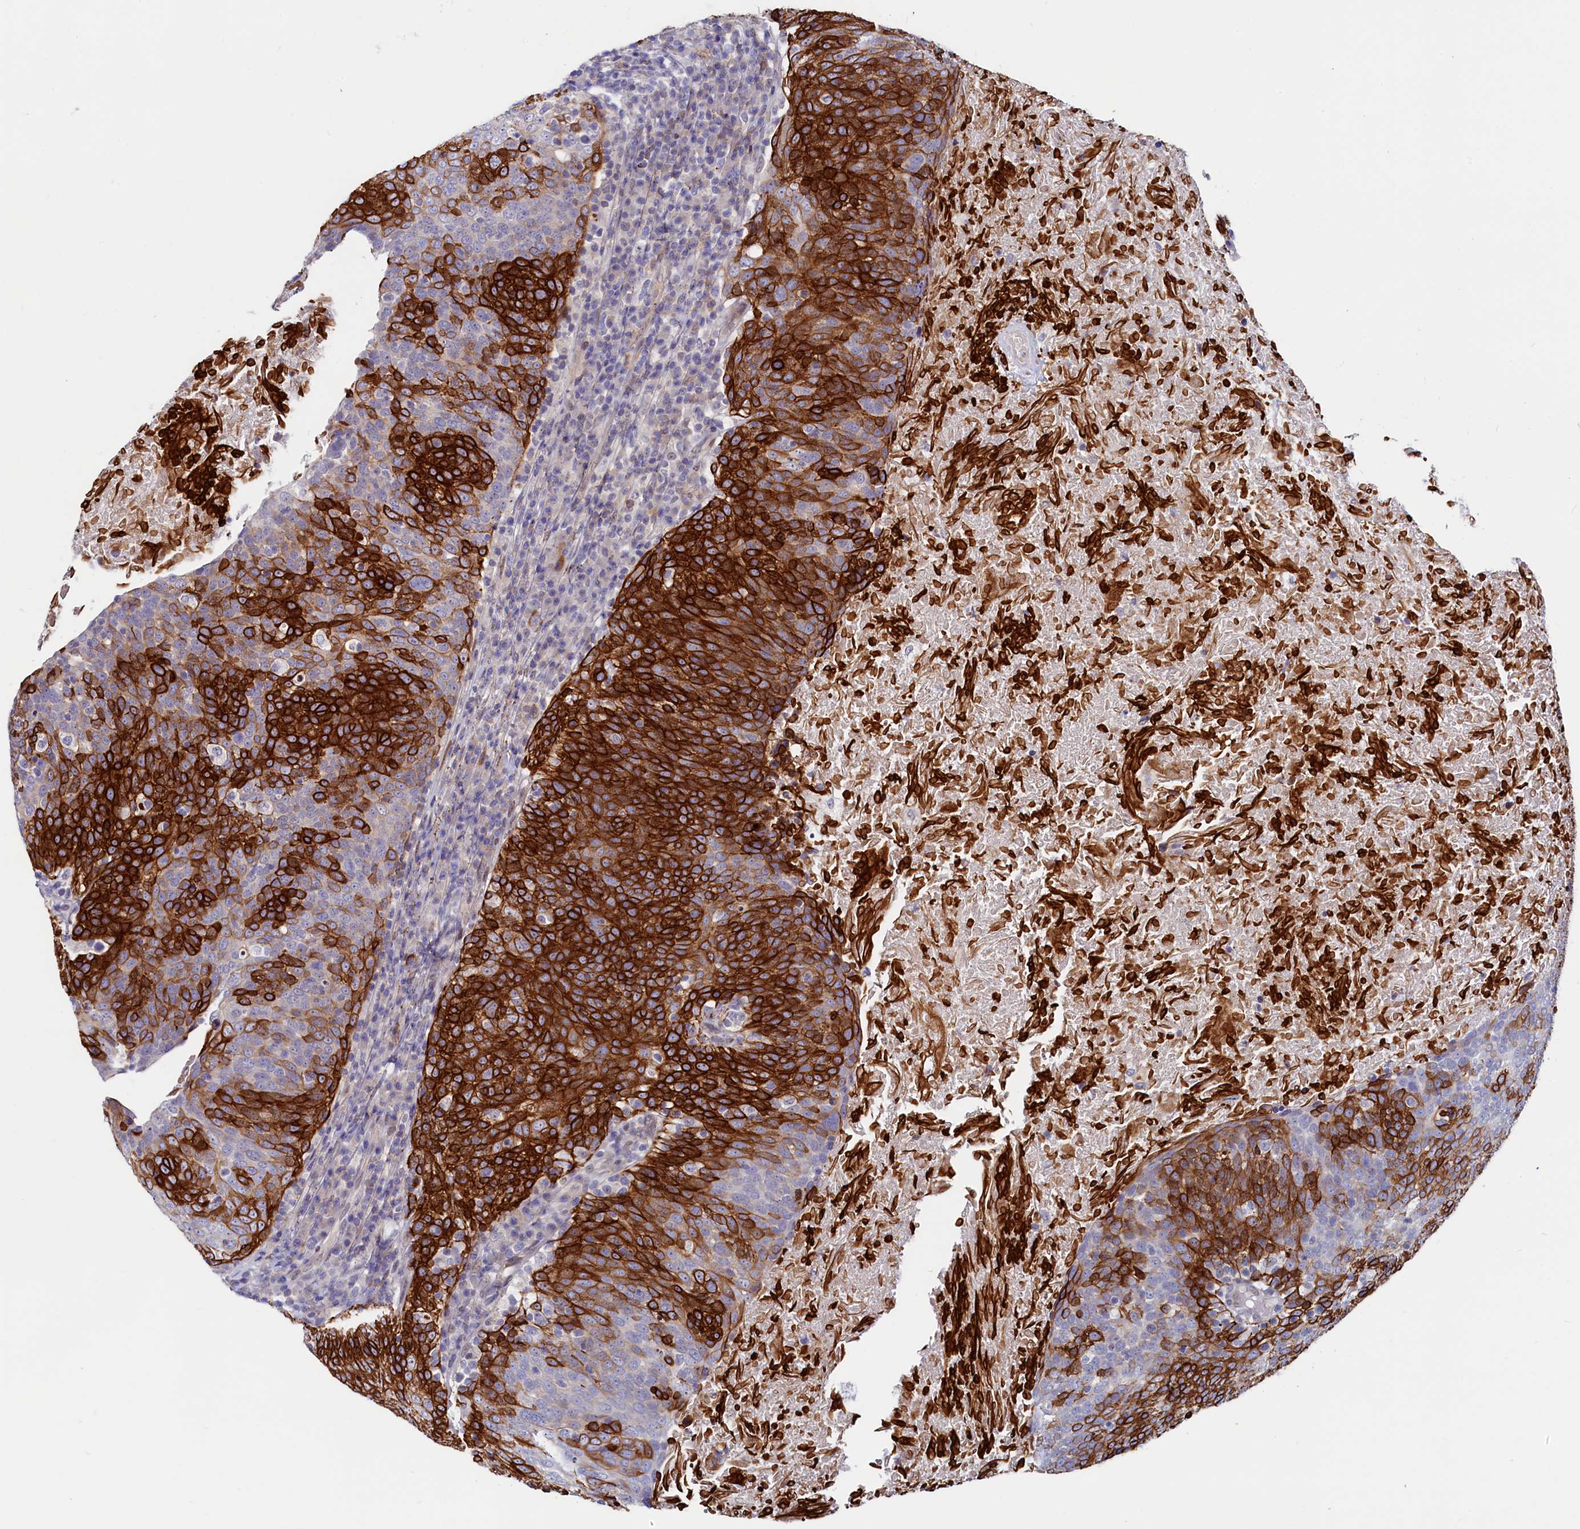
{"staining": {"intensity": "strong", "quantity": "25%-75%", "location": "cytoplasmic/membranous"}, "tissue": "head and neck cancer", "cell_type": "Tumor cells", "image_type": "cancer", "snomed": [{"axis": "morphology", "description": "Squamous cell carcinoma, NOS"}, {"axis": "morphology", "description": "Squamous cell carcinoma, metastatic, NOS"}, {"axis": "topography", "description": "Lymph node"}, {"axis": "topography", "description": "Head-Neck"}], "caption": "Immunohistochemistry (IHC) image of neoplastic tissue: head and neck cancer stained using IHC shows high levels of strong protein expression localized specifically in the cytoplasmic/membranous of tumor cells, appearing as a cytoplasmic/membranous brown color.", "gene": "ASTE1", "patient": {"sex": "male", "age": 62}}